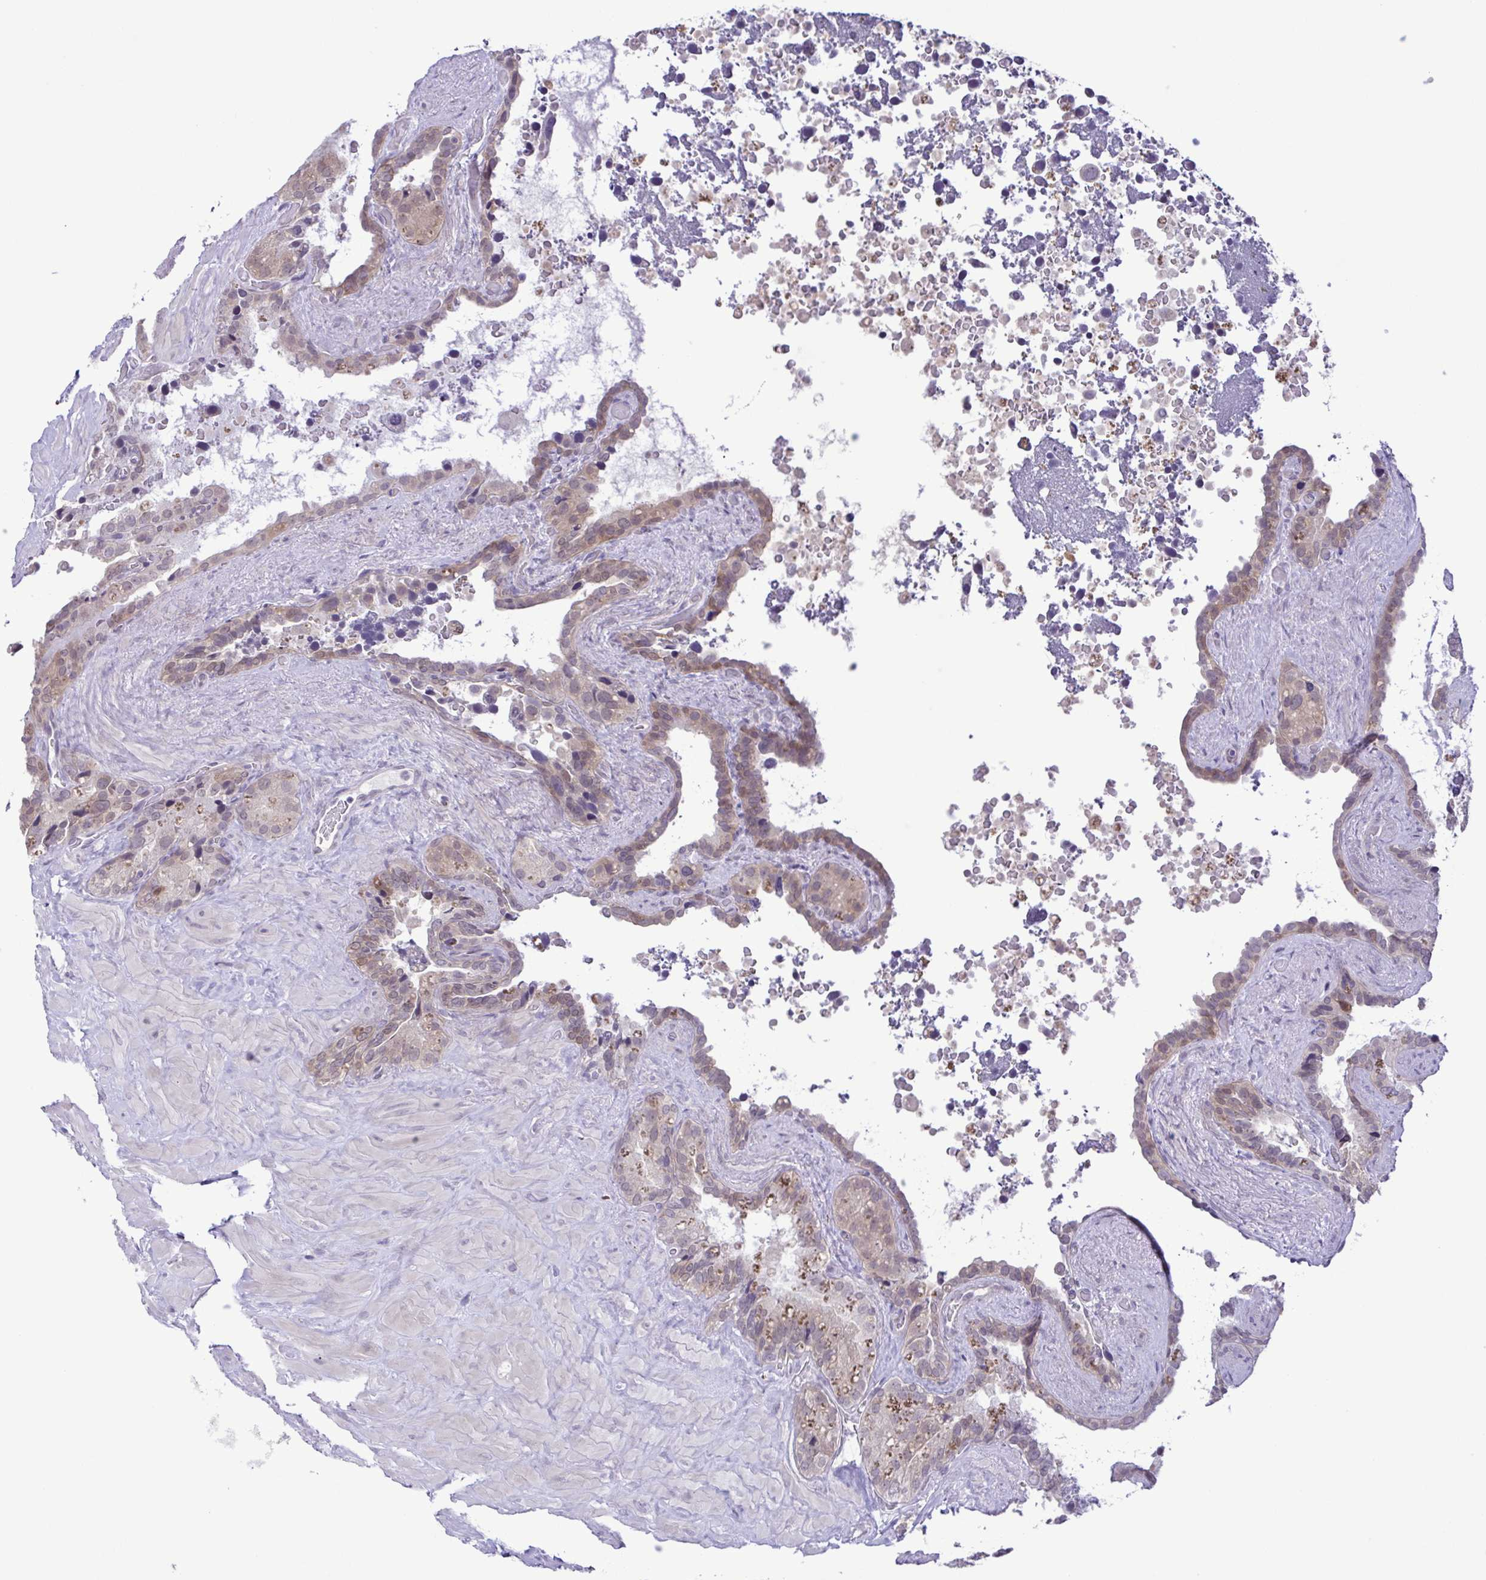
{"staining": {"intensity": "weak", "quantity": "<25%", "location": "cytoplasmic/membranous"}, "tissue": "seminal vesicle", "cell_type": "Glandular cells", "image_type": "normal", "snomed": [{"axis": "morphology", "description": "Normal tissue, NOS"}, {"axis": "topography", "description": "Seminal veicle"}], "caption": "Immunohistochemistry (IHC) histopathology image of benign human seminal vesicle stained for a protein (brown), which demonstrates no positivity in glandular cells.", "gene": "IL1RN", "patient": {"sex": "male", "age": 60}}